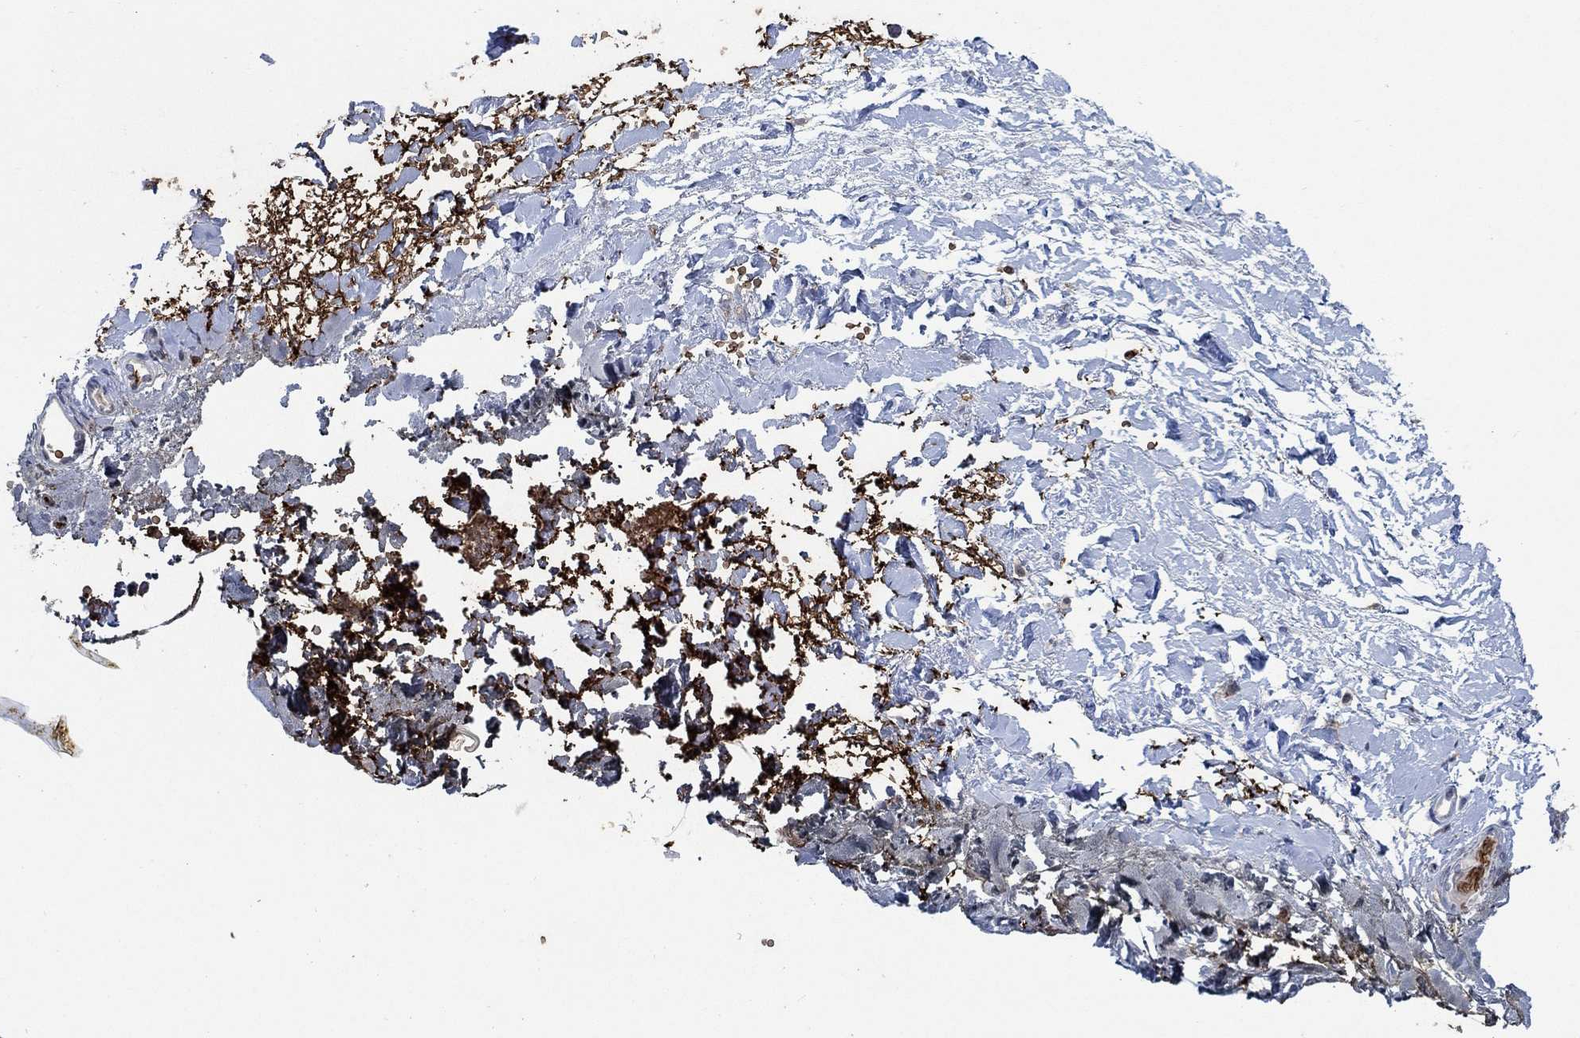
{"staining": {"intensity": "negative", "quantity": "none", "location": "none"}, "tissue": "skin", "cell_type": "Fibroblasts", "image_type": "normal", "snomed": [{"axis": "morphology", "description": "Normal tissue, NOS"}, {"axis": "topography", "description": "Skin"}], "caption": "Fibroblasts show no significant protein expression in benign skin. (DAB IHC, high magnification).", "gene": "MPP1", "patient": {"sex": "female", "age": 34}}